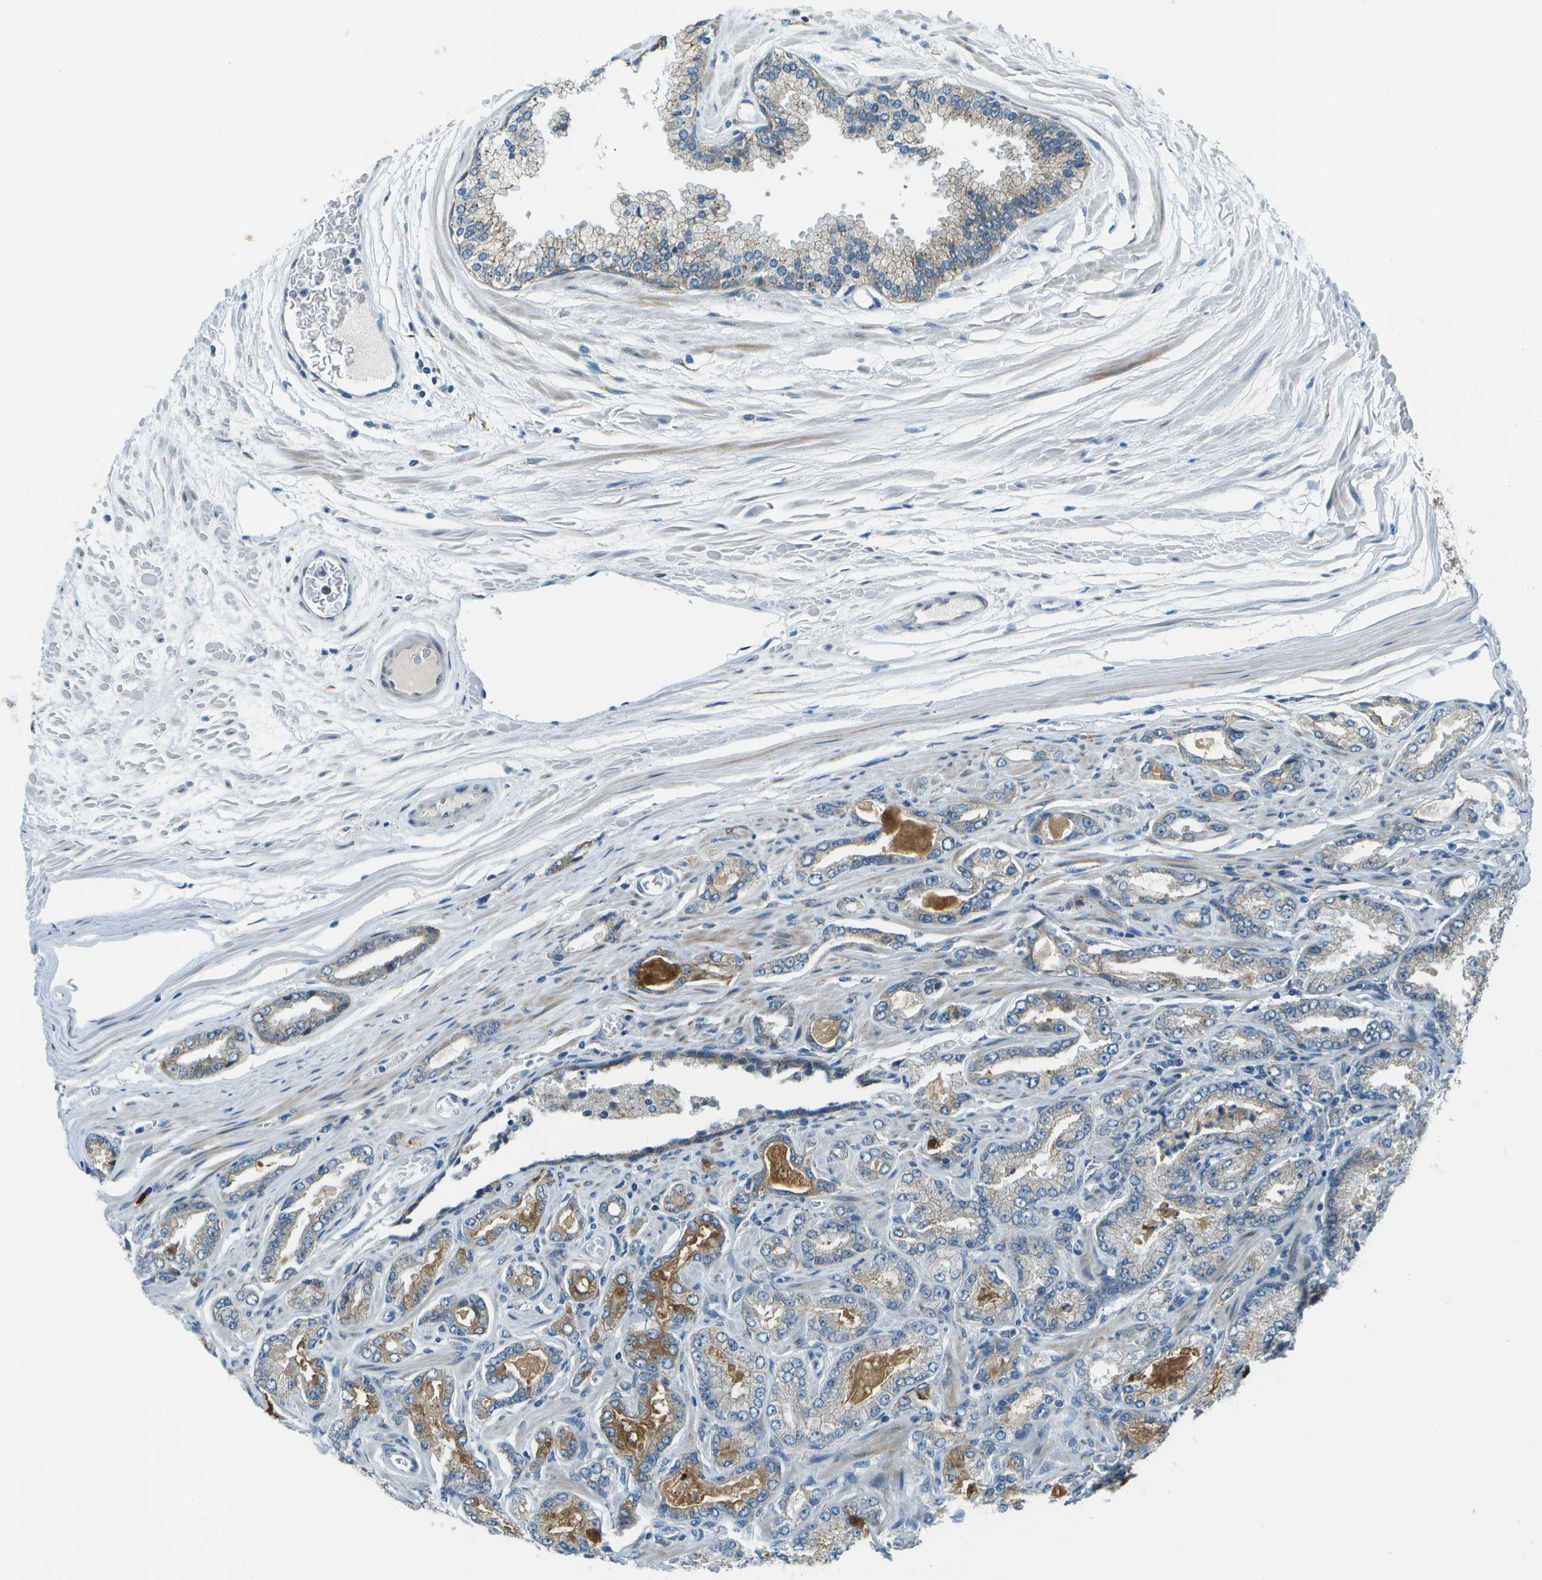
{"staining": {"intensity": "weak", "quantity": ">75%", "location": "cytoplasmic/membranous"}, "tissue": "prostate cancer", "cell_type": "Tumor cells", "image_type": "cancer", "snomed": [{"axis": "morphology", "description": "Adenocarcinoma, High grade"}, {"axis": "topography", "description": "Prostate"}], "caption": "DAB (3,3'-diaminobenzidine) immunohistochemical staining of human prostate high-grade adenocarcinoma displays weak cytoplasmic/membranous protein expression in about >75% of tumor cells. (IHC, brightfield microscopy, high magnification).", "gene": "KCTD3", "patient": {"sex": "male", "age": 65}}